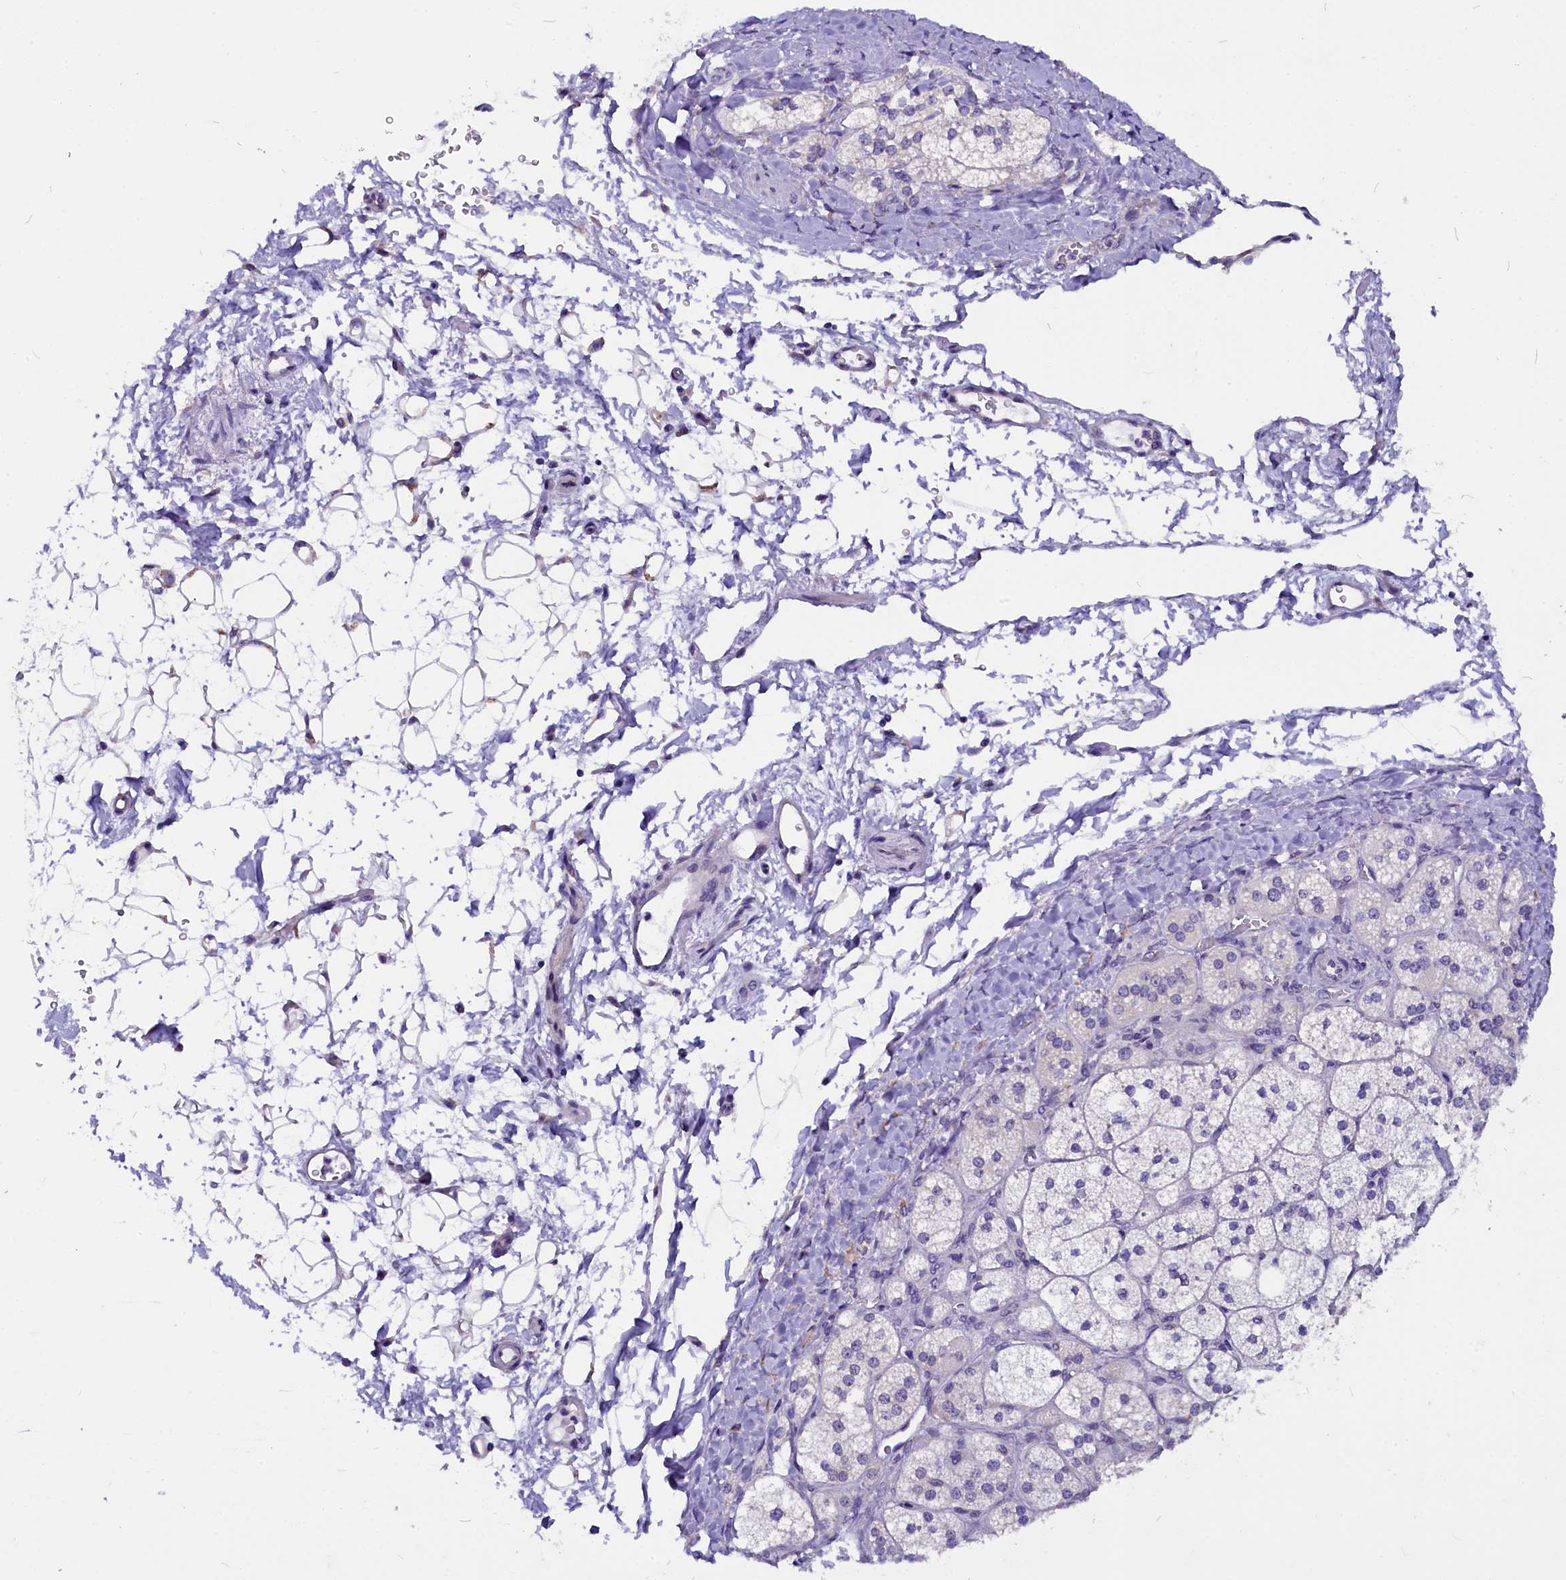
{"staining": {"intensity": "negative", "quantity": "none", "location": "none"}, "tissue": "adrenal gland", "cell_type": "Glandular cells", "image_type": "normal", "snomed": [{"axis": "morphology", "description": "Normal tissue, NOS"}, {"axis": "topography", "description": "Adrenal gland"}], "caption": "Protein analysis of normal adrenal gland reveals no significant expression in glandular cells.", "gene": "CEP170", "patient": {"sex": "male", "age": 61}}